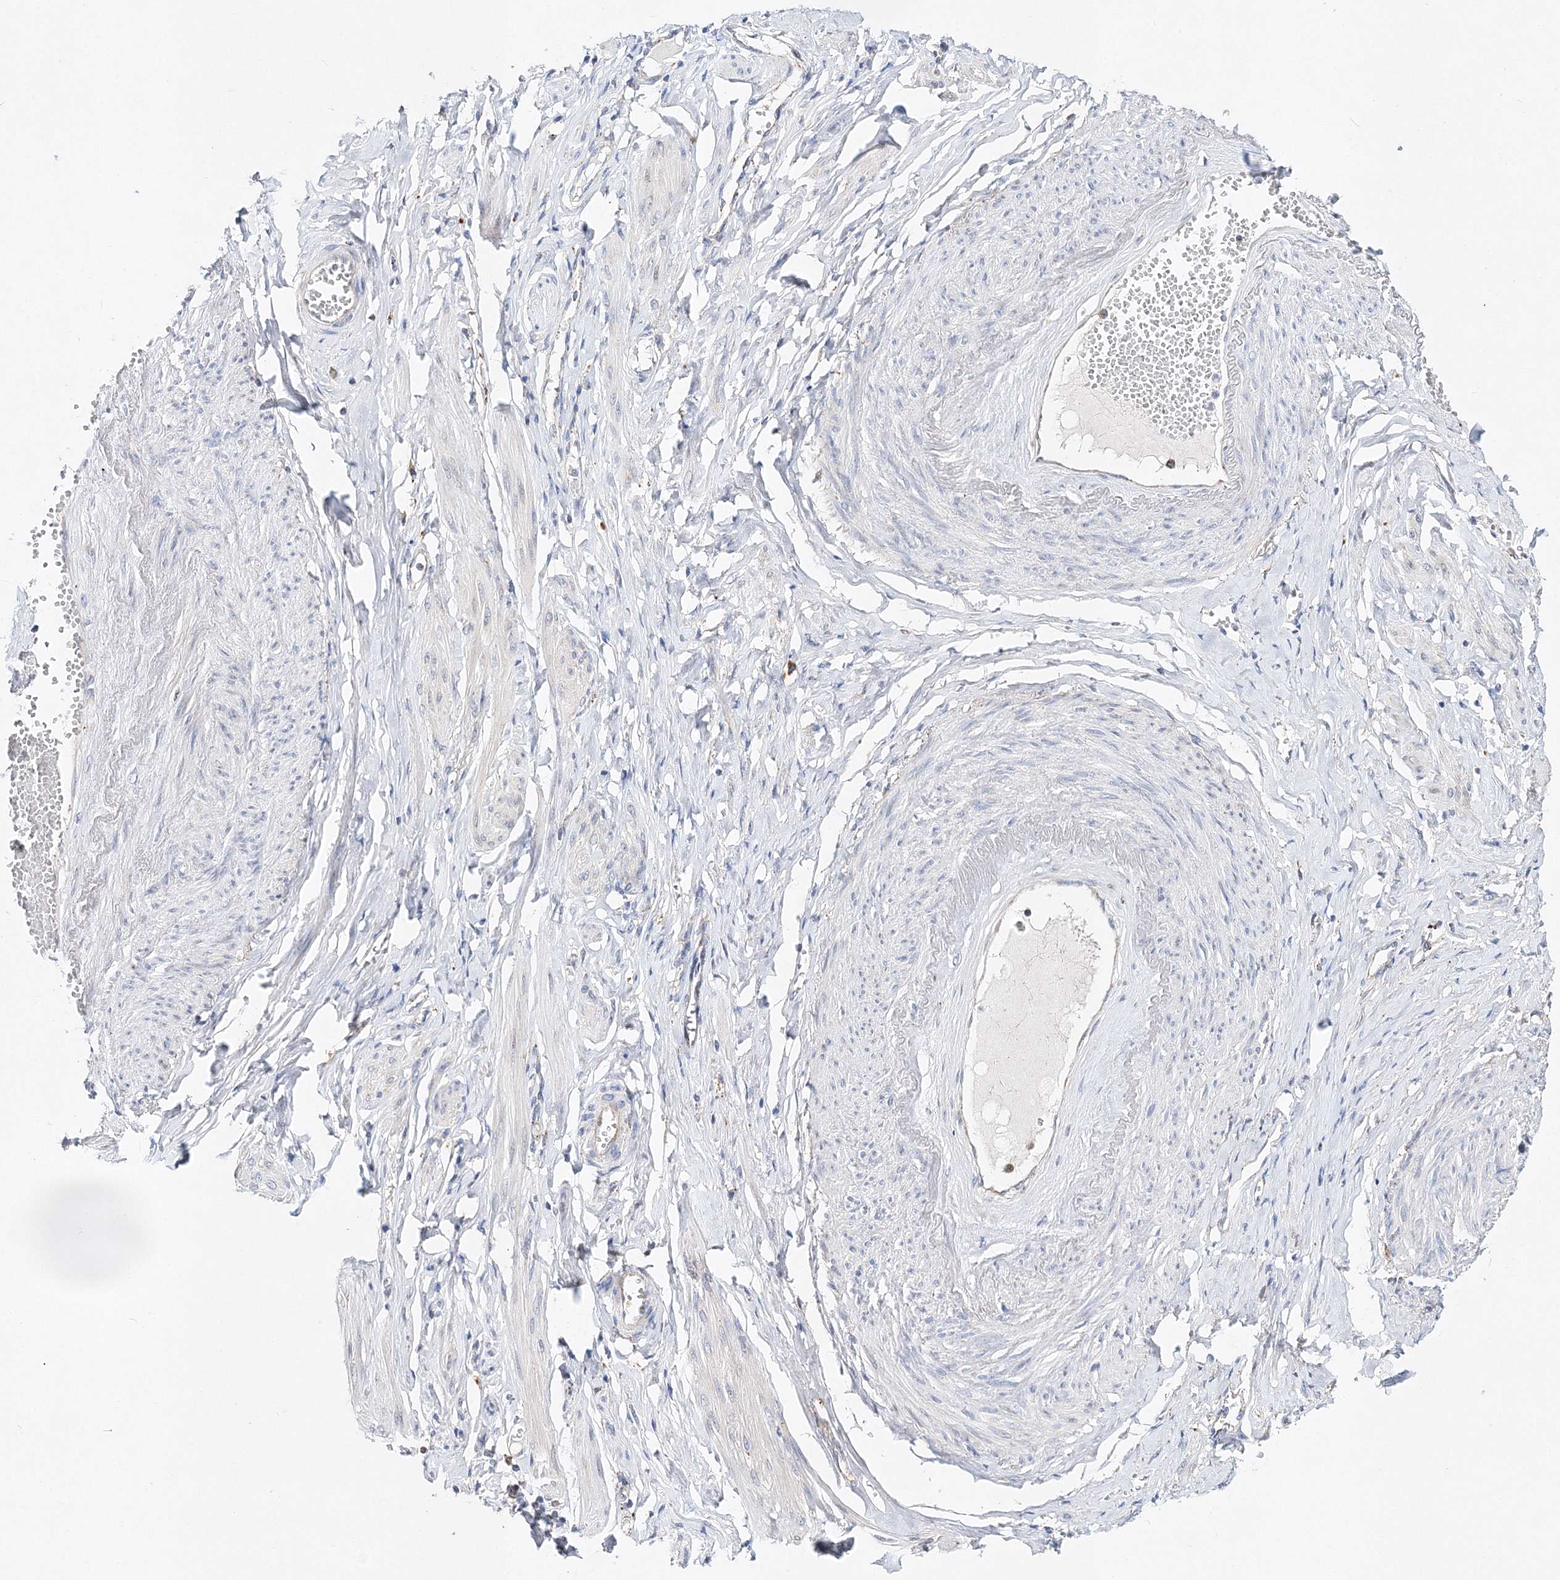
{"staining": {"intensity": "weak", "quantity": "25%-75%", "location": "cytoplasmic/membranous"}, "tissue": "adipose tissue", "cell_type": "Adipocytes", "image_type": "normal", "snomed": [{"axis": "morphology", "description": "Normal tissue, NOS"}, {"axis": "topography", "description": "Vascular tissue"}, {"axis": "topography", "description": "Fallopian tube"}, {"axis": "topography", "description": "Ovary"}], "caption": "Immunohistochemistry (DAB) staining of unremarkable adipose tissue displays weak cytoplasmic/membranous protein positivity in about 25%-75% of adipocytes. The staining was performed using DAB (3,3'-diaminobenzidine), with brown indicating positive protein expression. Nuclei are stained blue with hematoxylin.", "gene": "C3orf38", "patient": {"sex": "female", "age": 67}}